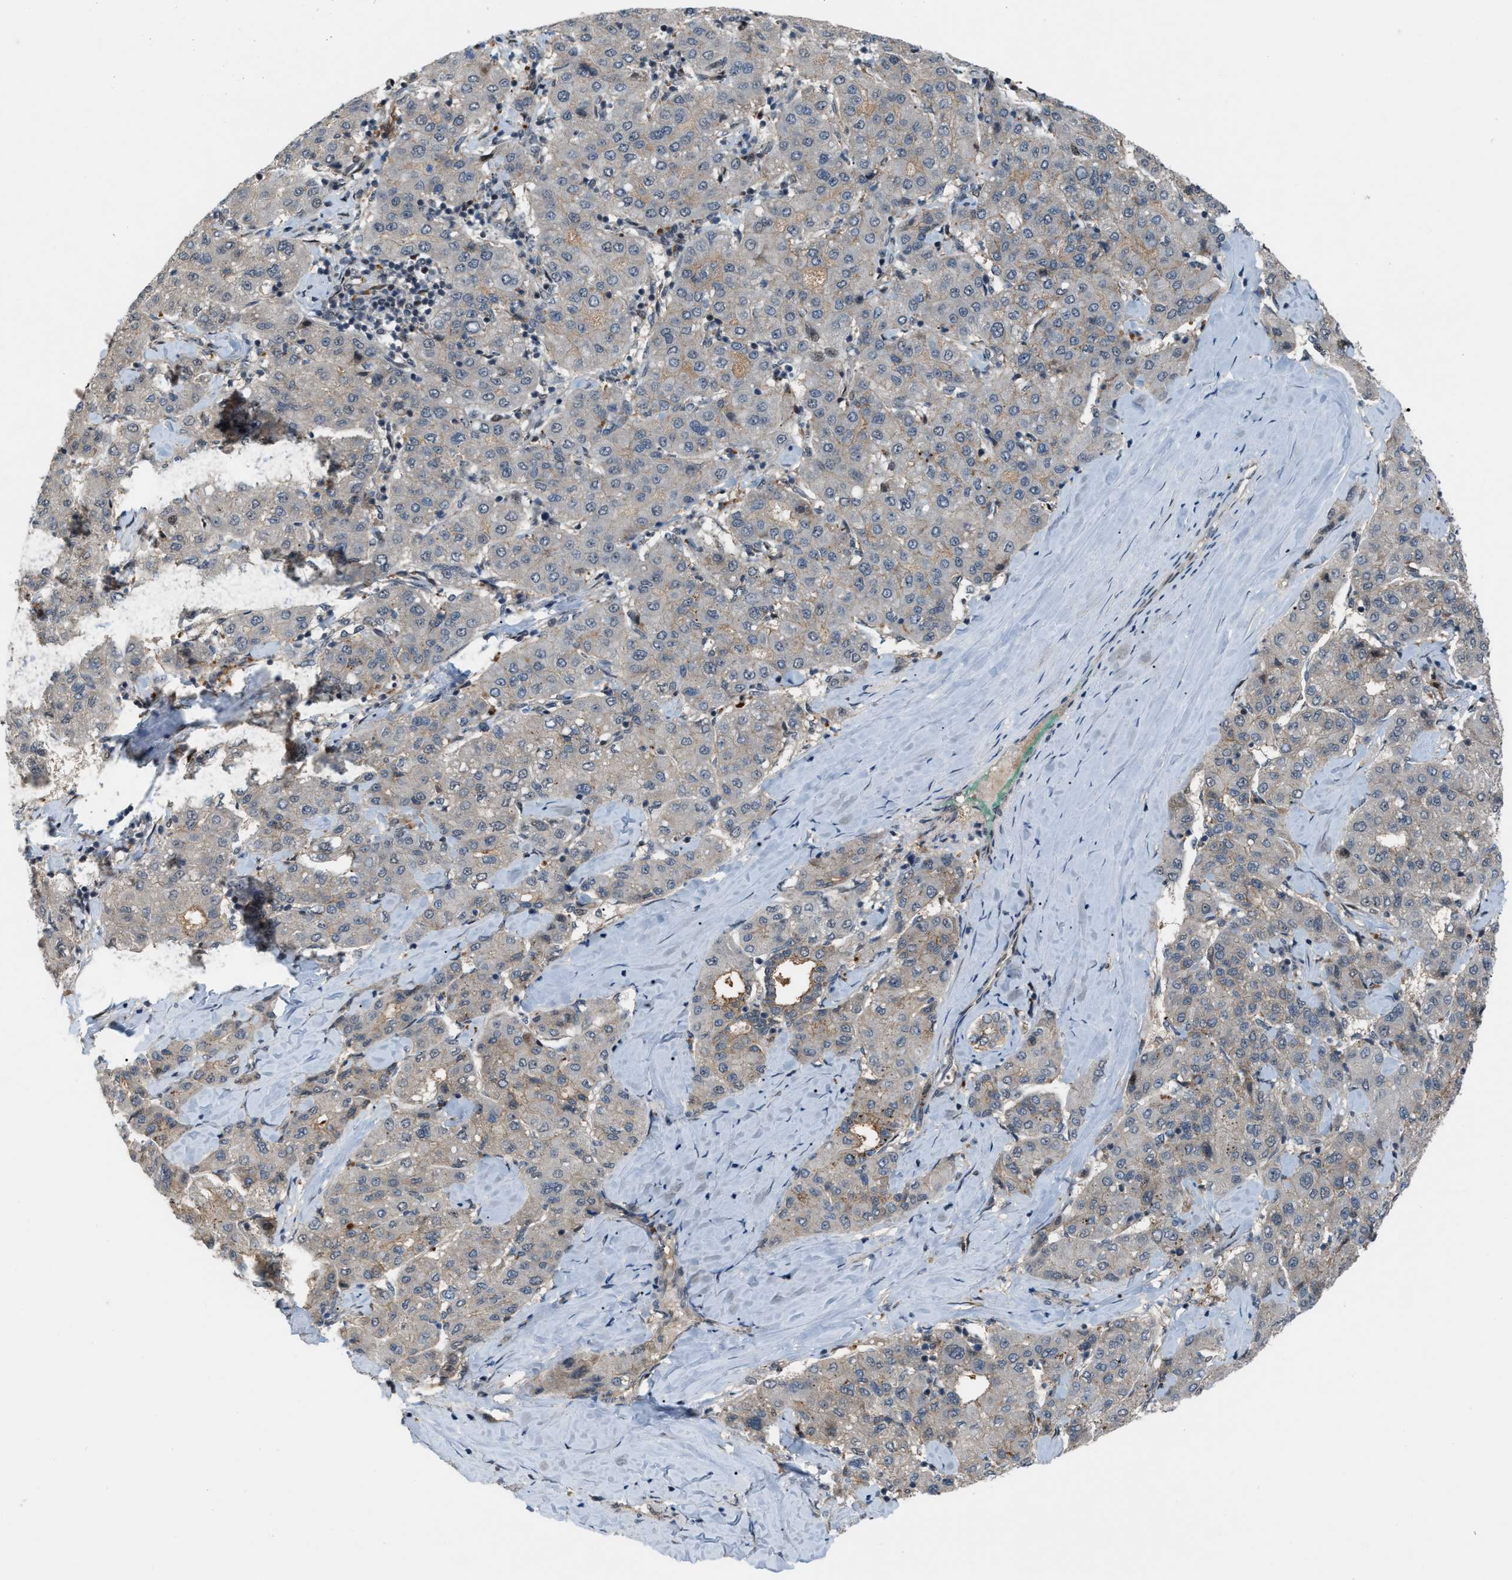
{"staining": {"intensity": "negative", "quantity": "none", "location": "none"}, "tissue": "liver cancer", "cell_type": "Tumor cells", "image_type": "cancer", "snomed": [{"axis": "morphology", "description": "Carcinoma, Hepatocellular, NOS"}, {"axis": "topography", "description": "Liver"}], "caption": "This is a histopathology image of immunohistochemistry staining of hepatocellular carcinoma (liver), which shows no positivity in tumor cells.", "gene": "RFFL", "patient": {"sex": "male", "age": 65}}